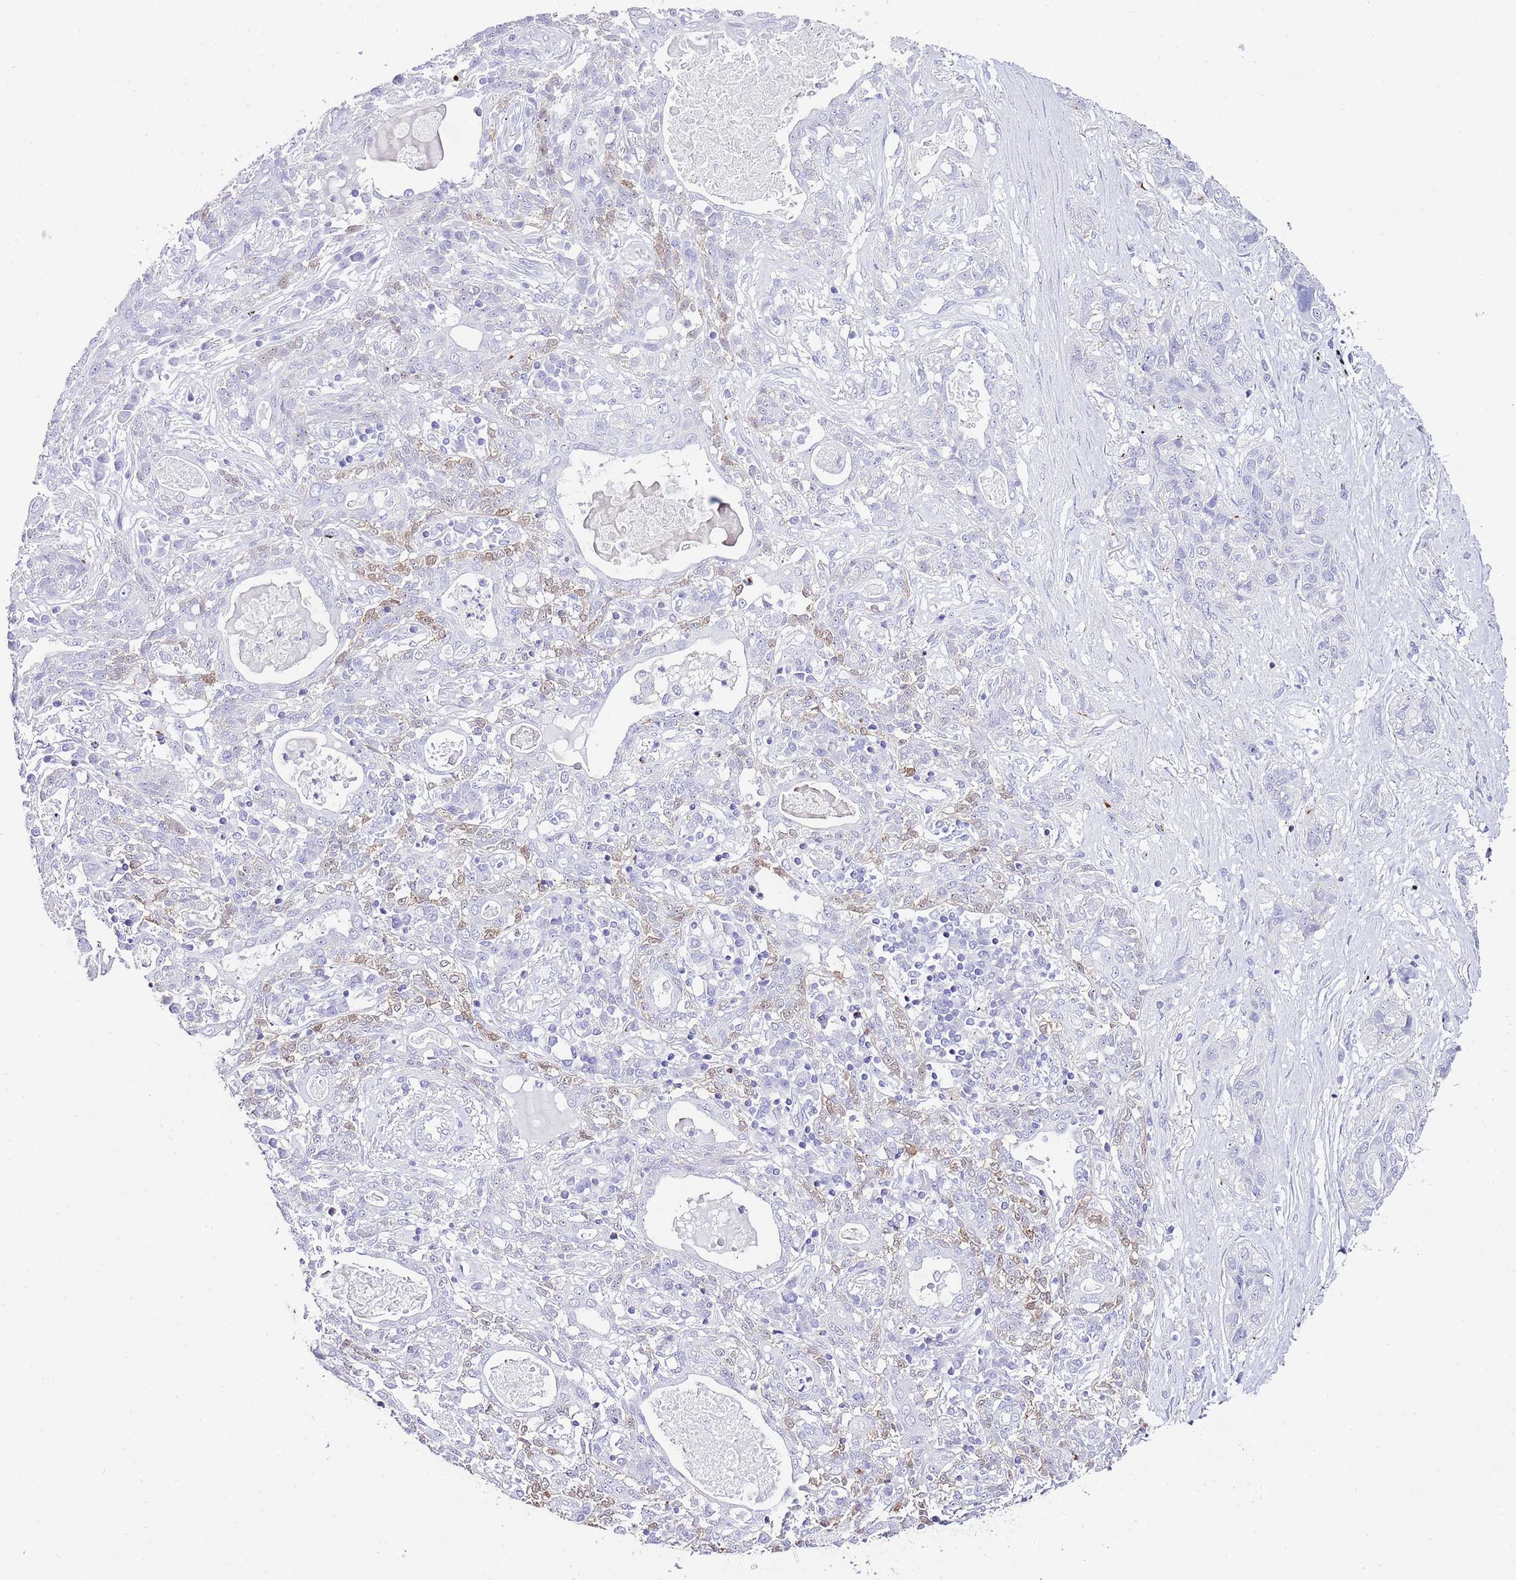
{"staining": {"intensity": "weak", "quantity": "<25%", "location": "cytoplasmic/membranous"}, "tissue": "lung cancer", "cell_type": "Tumor cells", "image_type": "cancer", "snomed": [{"axis": "morphology", "description": "Squamous cell carcinoma, NOS"}, {"axis": "topography", "description": "Lung"}], "caption": "IHC photomicrograph of human lung squamous cell carcinoma stained for a protein (brown), which displays no staining in tumor cells.", "gene": "ALDH3A1", "patient": {"sex": "female", "age": 70}}